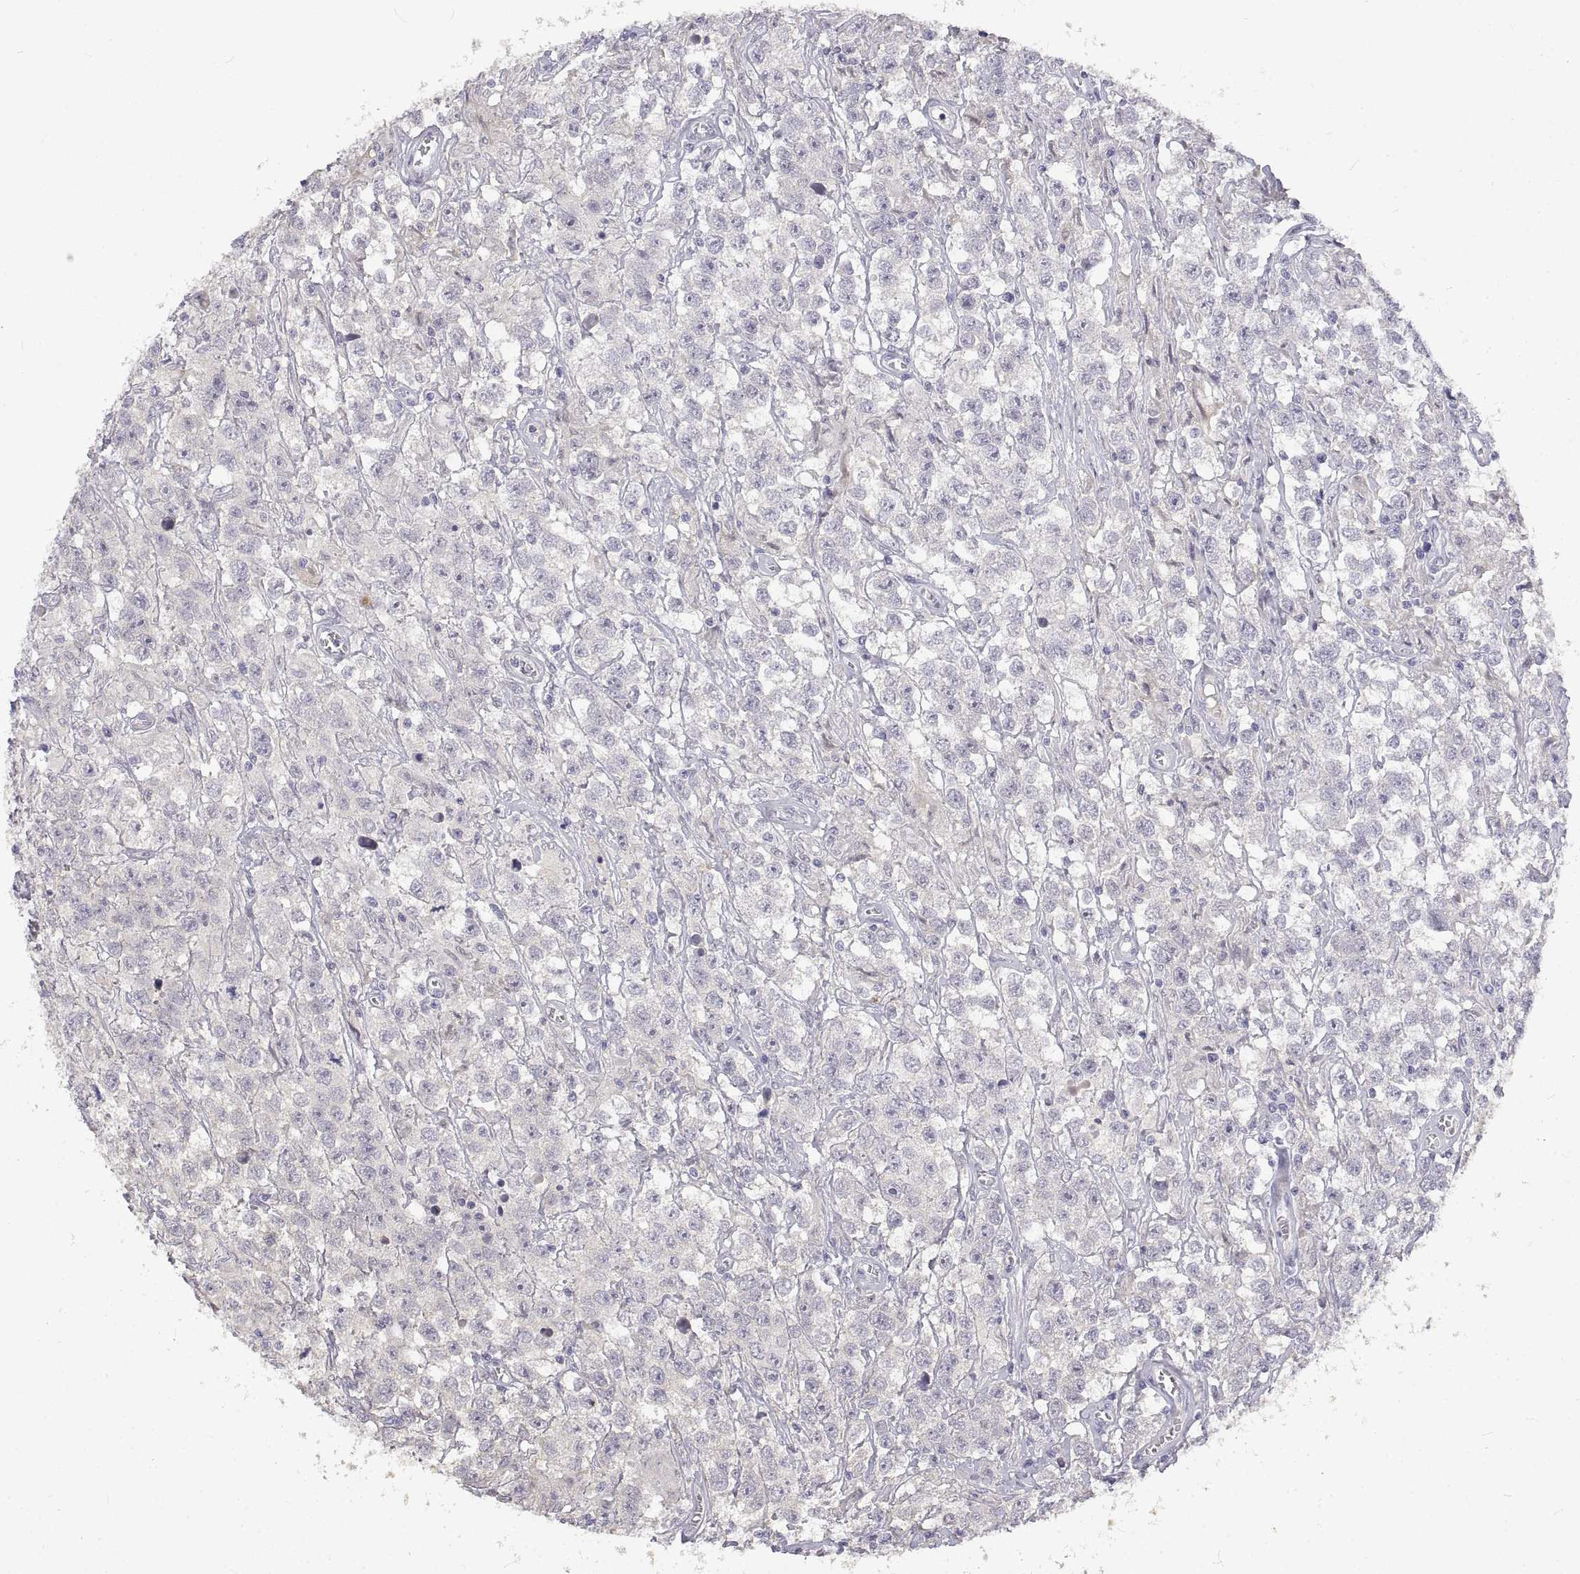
{"staining": {"intensity": "negative", "quantity": "none", "location": "none"}, "tissue": "testis cancer", "cell_type": "Tumor cells", "image_type": "cancer", "snomed": [{"axis": "morphology", "description": "Seminoma, NOS"}, {"axis": "topography", "description": "Testis"}], "caption": "Histopathology image shows no significant protein positivity in tumor cells of testis cancer.", "gene": "ANO2", "patient": {"sex": "male", "age": 43}}